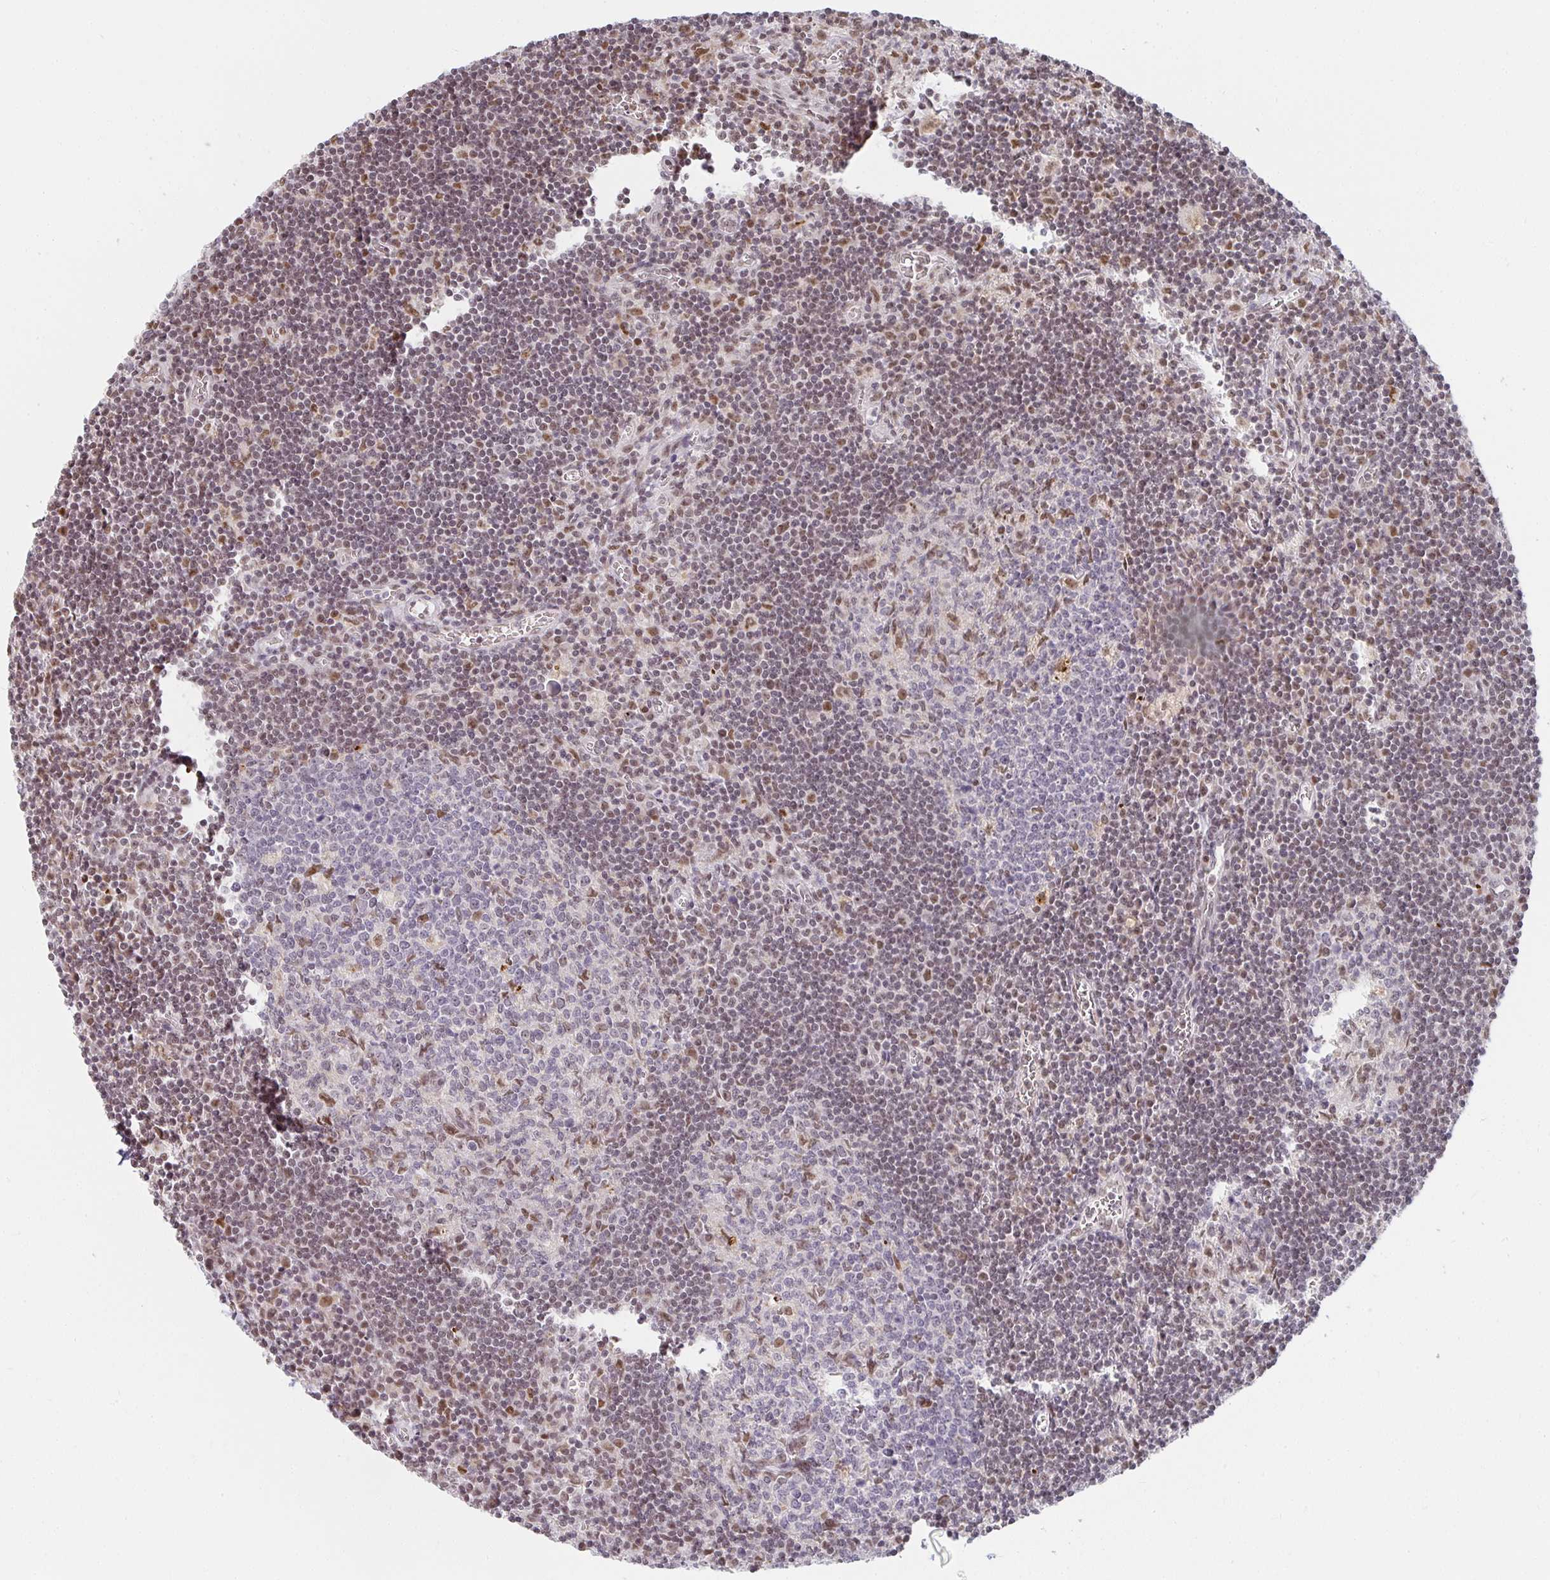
{"staining": {"intensity": "moderate", "quantity": "<25%", "location": "nuclear"}, "tissue": "lymph node", "cell_type": "Germinal center cells", "image_type": "normal", "snomed": [{"axis": "morphology", "description": "Normal tissue, NOS"}, {"axis": "topography", "description": "Lymph node"}], "caption": "Immunohistochemistry histopathology image of benign lymph node: lymph node stained using immunohistochemistry (IHC) reveals low levels of moderate protein expression localized specifically in the nuclear of germinal center cells, appearing as a nuclear brown color.", "gene": "SMARCA2", "patient": {"sex": "male", "age": 67}}